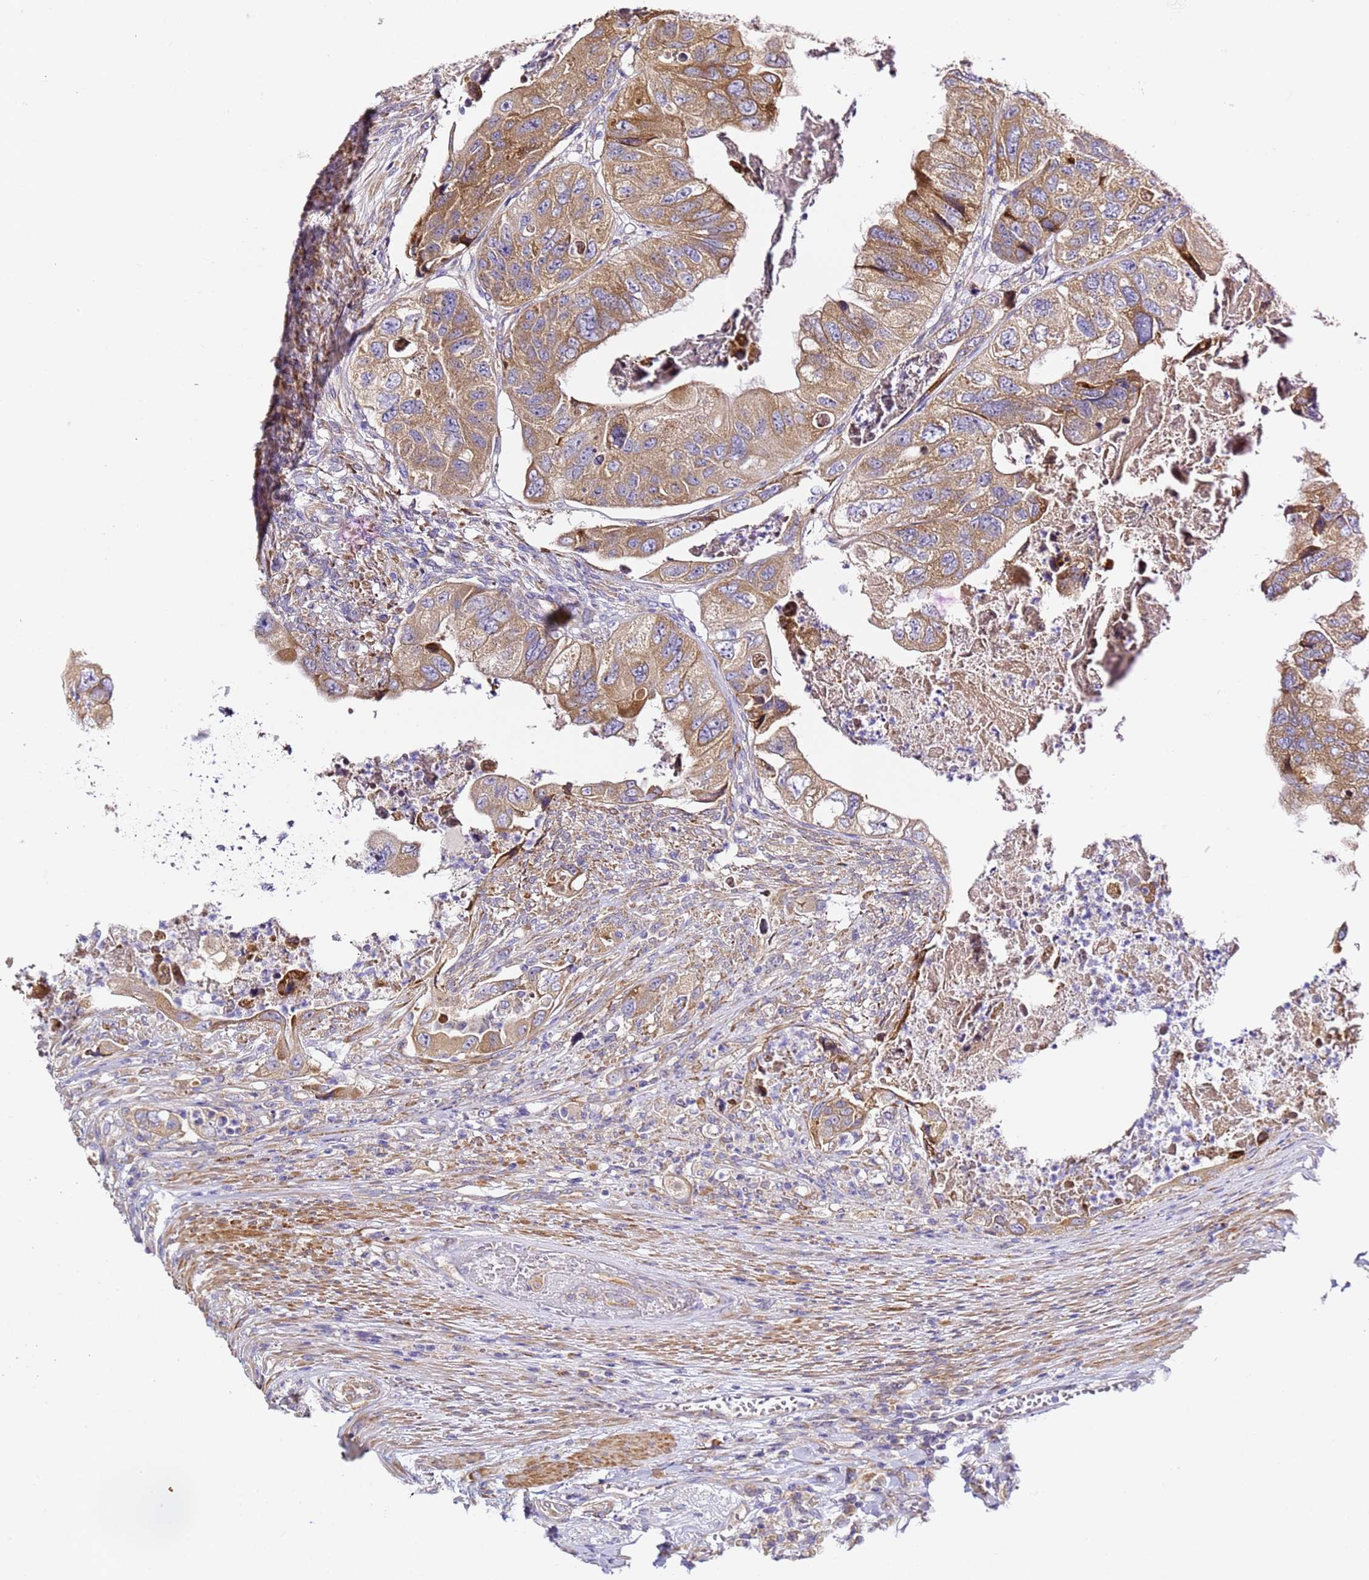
{"staining": {"intensity": "moderate", "quantity": ">75%", "location": "cytoplasmic/membranous"}, "tissue": "colorectal cancer", "cell_type": "Tumor cells", "image_type": "cancer", "snomed": [{"axis": "morphology", "description": "Adenocarcinoma, NOS"}, {"axis": "topography", "description": "Rectum"}], "caption": "The histopathology image displays a brown stain indicating the presence of a protein in the cytoplasmic/membranous of tumor cells in adenocarcinoma (colorectal).", "gene": "RPL13A", "patient": {"sex": "male", "age": 63}}